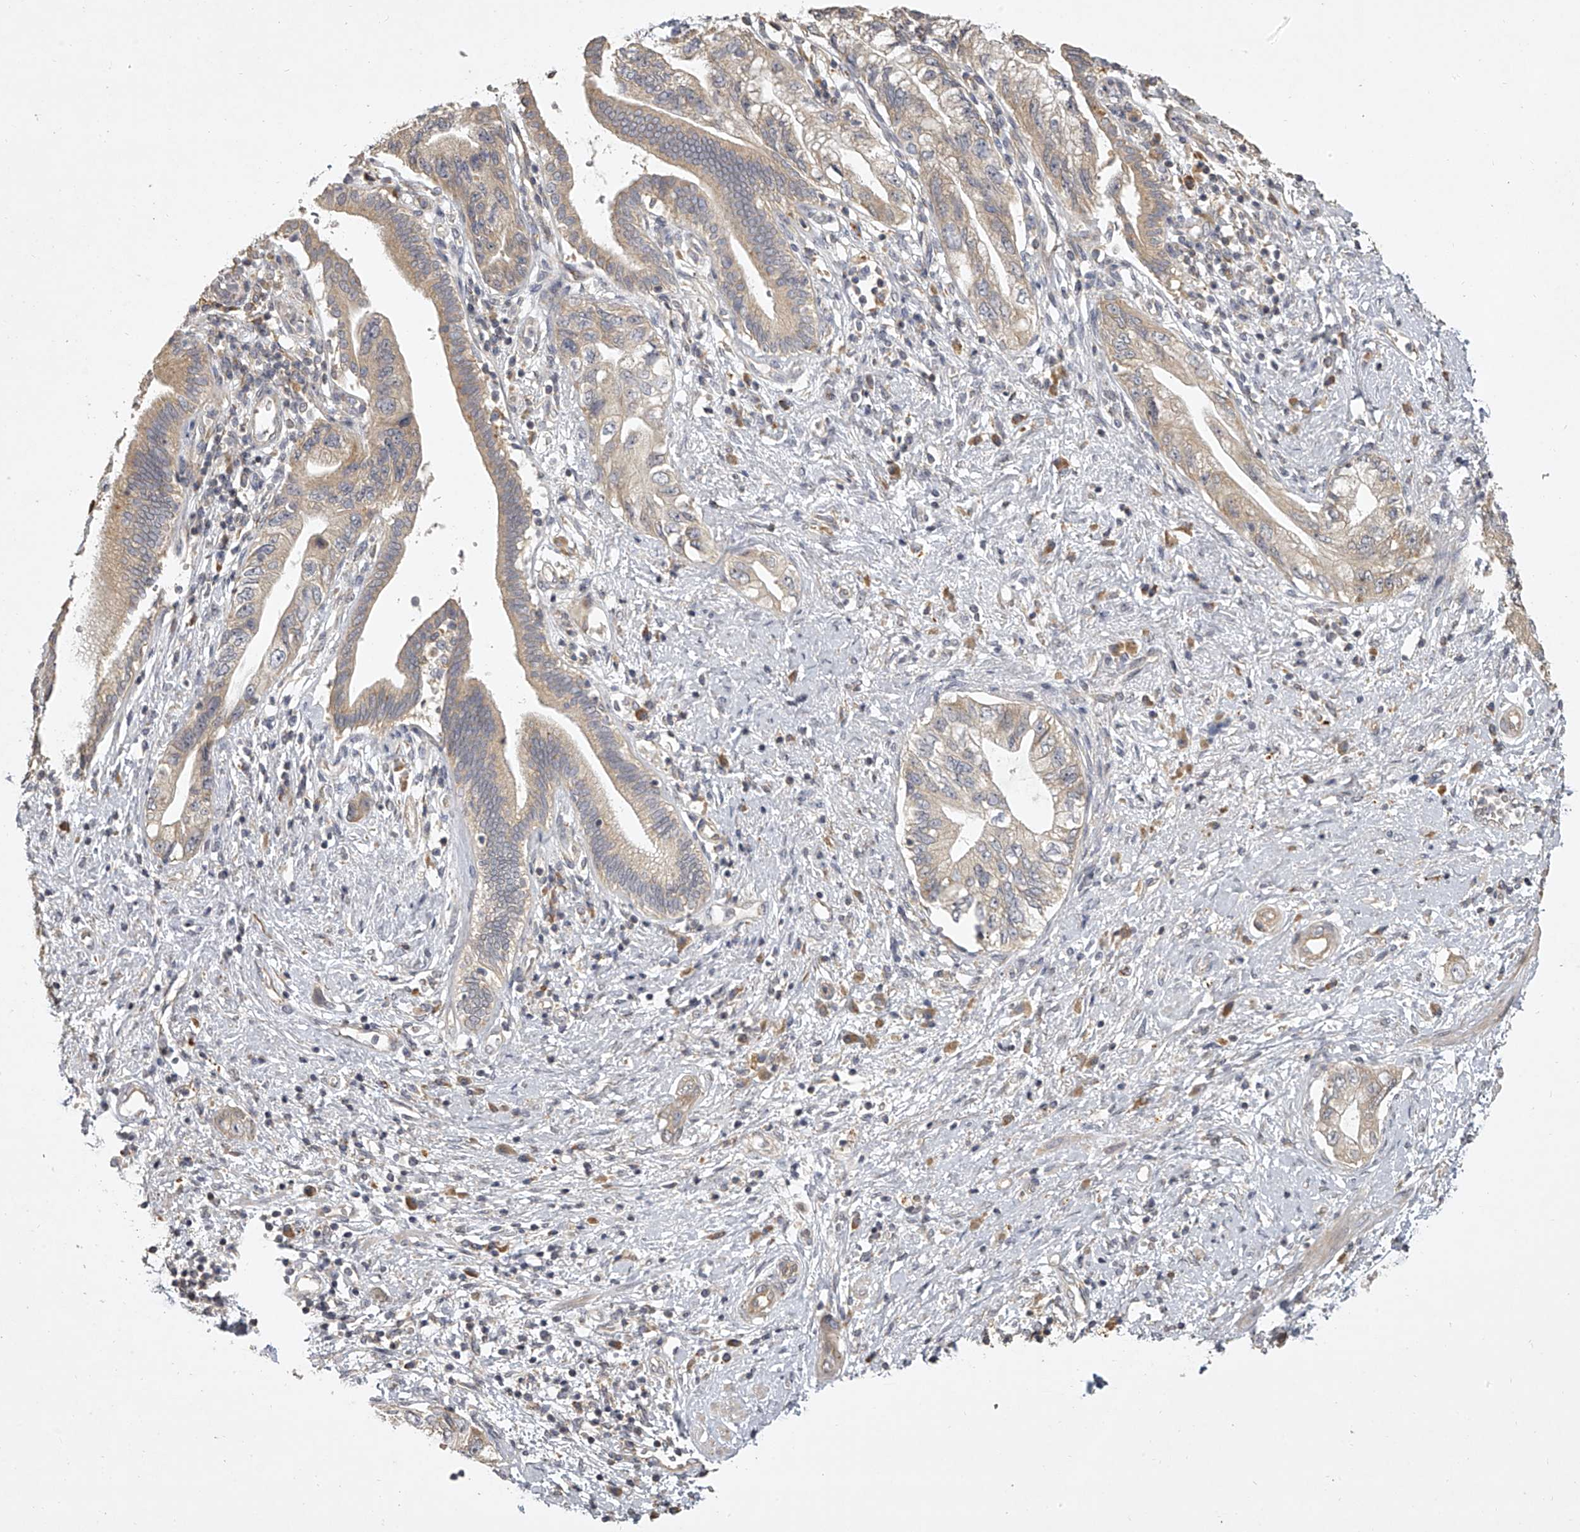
{"staining": {"intensity": "weak", "quantity": "25%-75%", "location": "cytoplasmic/membranous"}, "tissue": "pancreatic cancer", "cell_type": "Tumor cells", "image_type": "cancer", "snomed": [{"axis": "morphology", "description": "Adenocarcinoma, NOS"}, {"axis": "topography", "description": "Pancreas"}], "caption": "This is an image of IHC staining of pancreatic cancer, which shows weak positivity in the cytoplasmic/membranous of tumor cells.", "gene": "DOCK9", "patient": {"sex": "female", "age": 73}}